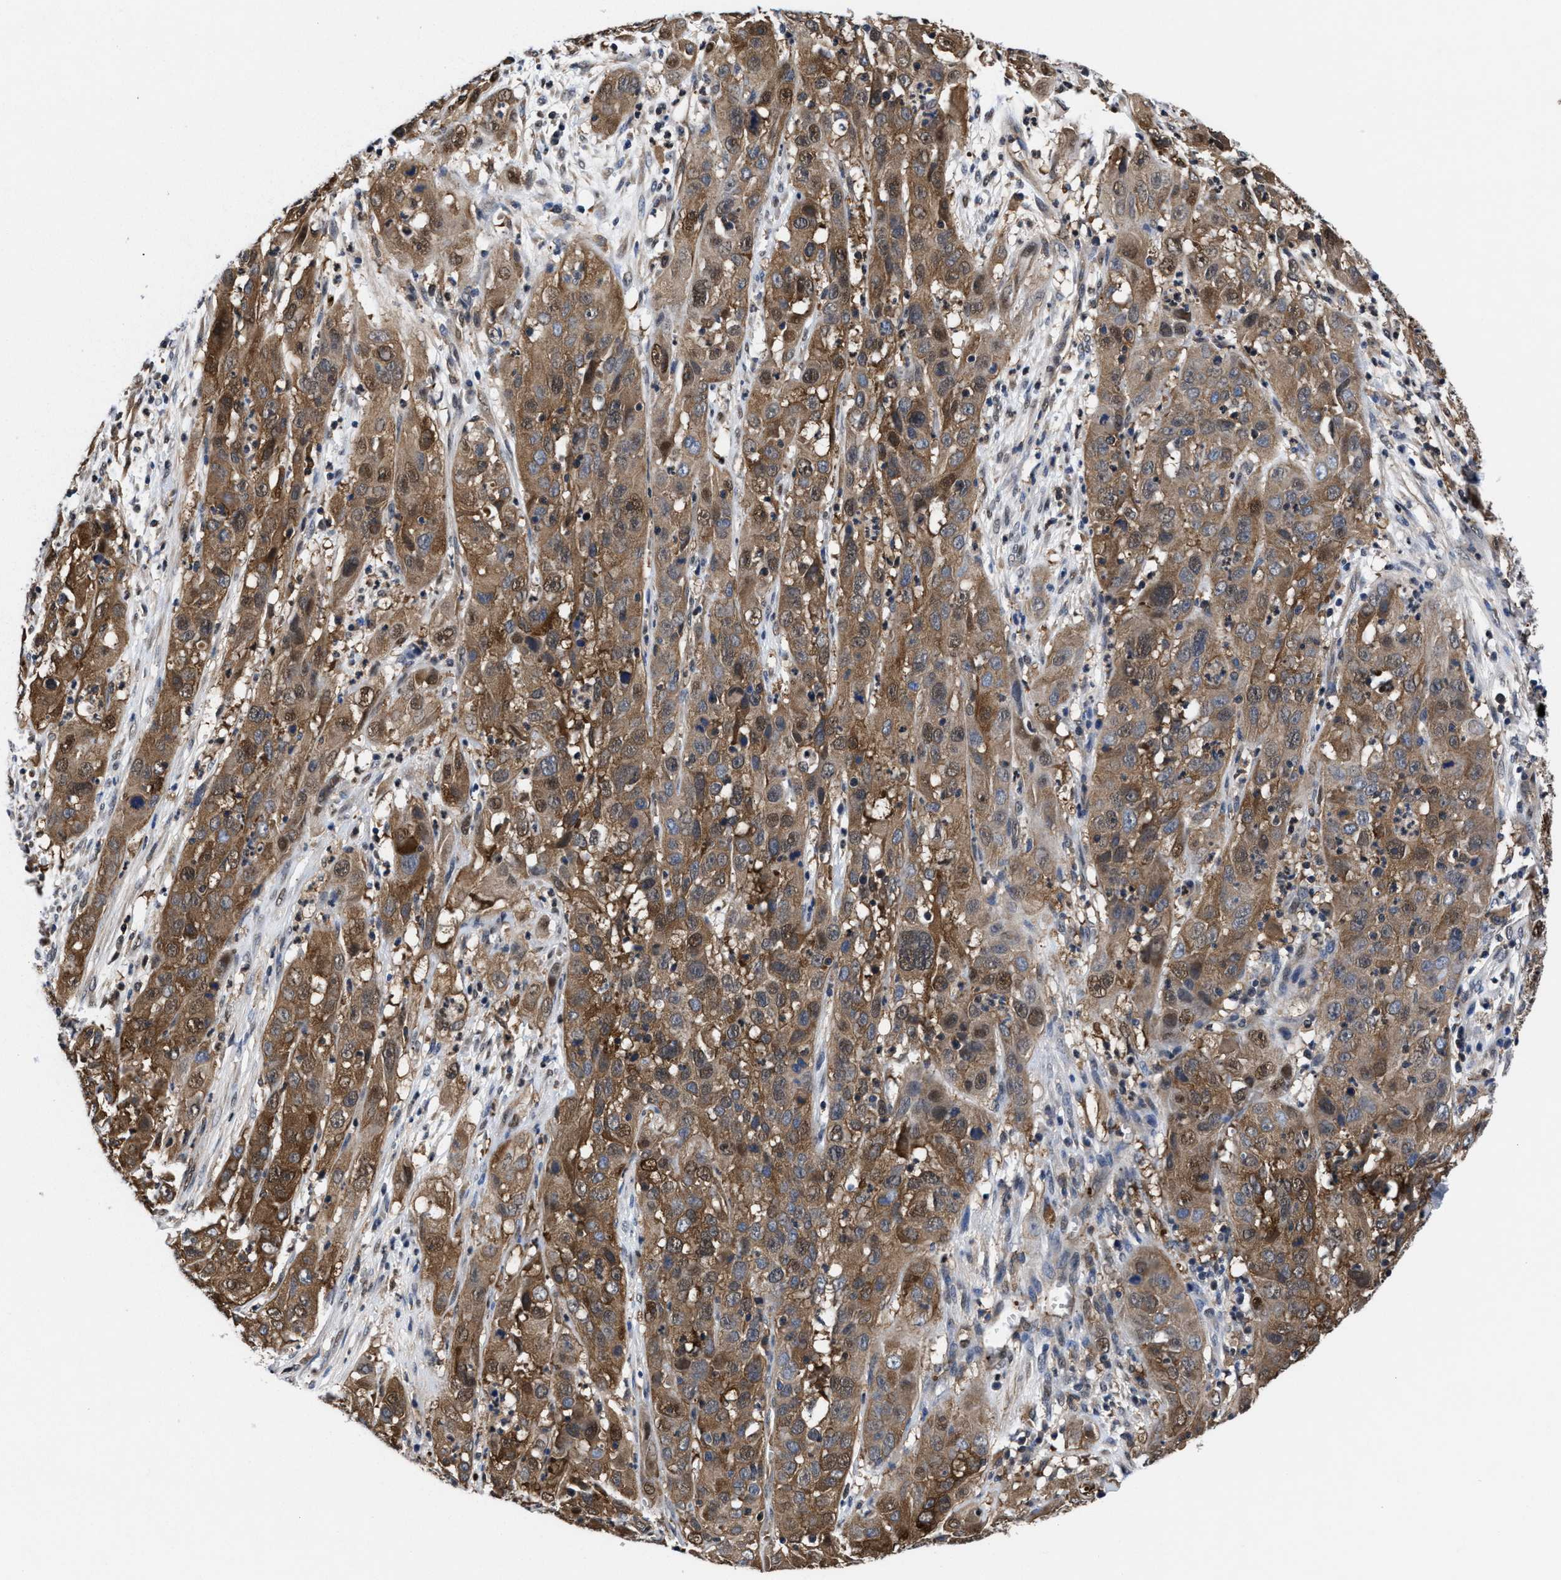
{"staining": {"intensity": "moderate", "quantity": ">75%", "location": "cytoplasmic/membranous,nuclear"}, "tissue": "cervical cancer", "cell_type": "Tumor cells", "image_type": "cancer", "snomed": [{"axis": "morphology", "description": "Squamous cell carcinoma, NOS"}, {"axis": "topography", "description": "Cervix"}], "caption": "Immunohistochemistry photomicrograph of squamous cell carcinoma (cervical) stained for a protein (brown), which demonstrates medium levels of moderate cytoplasmic/membranous and nuclear staining in about >75% of tumor cells.", "gene": "ACLY", "patient": {"sex": "female", "age": 32}}